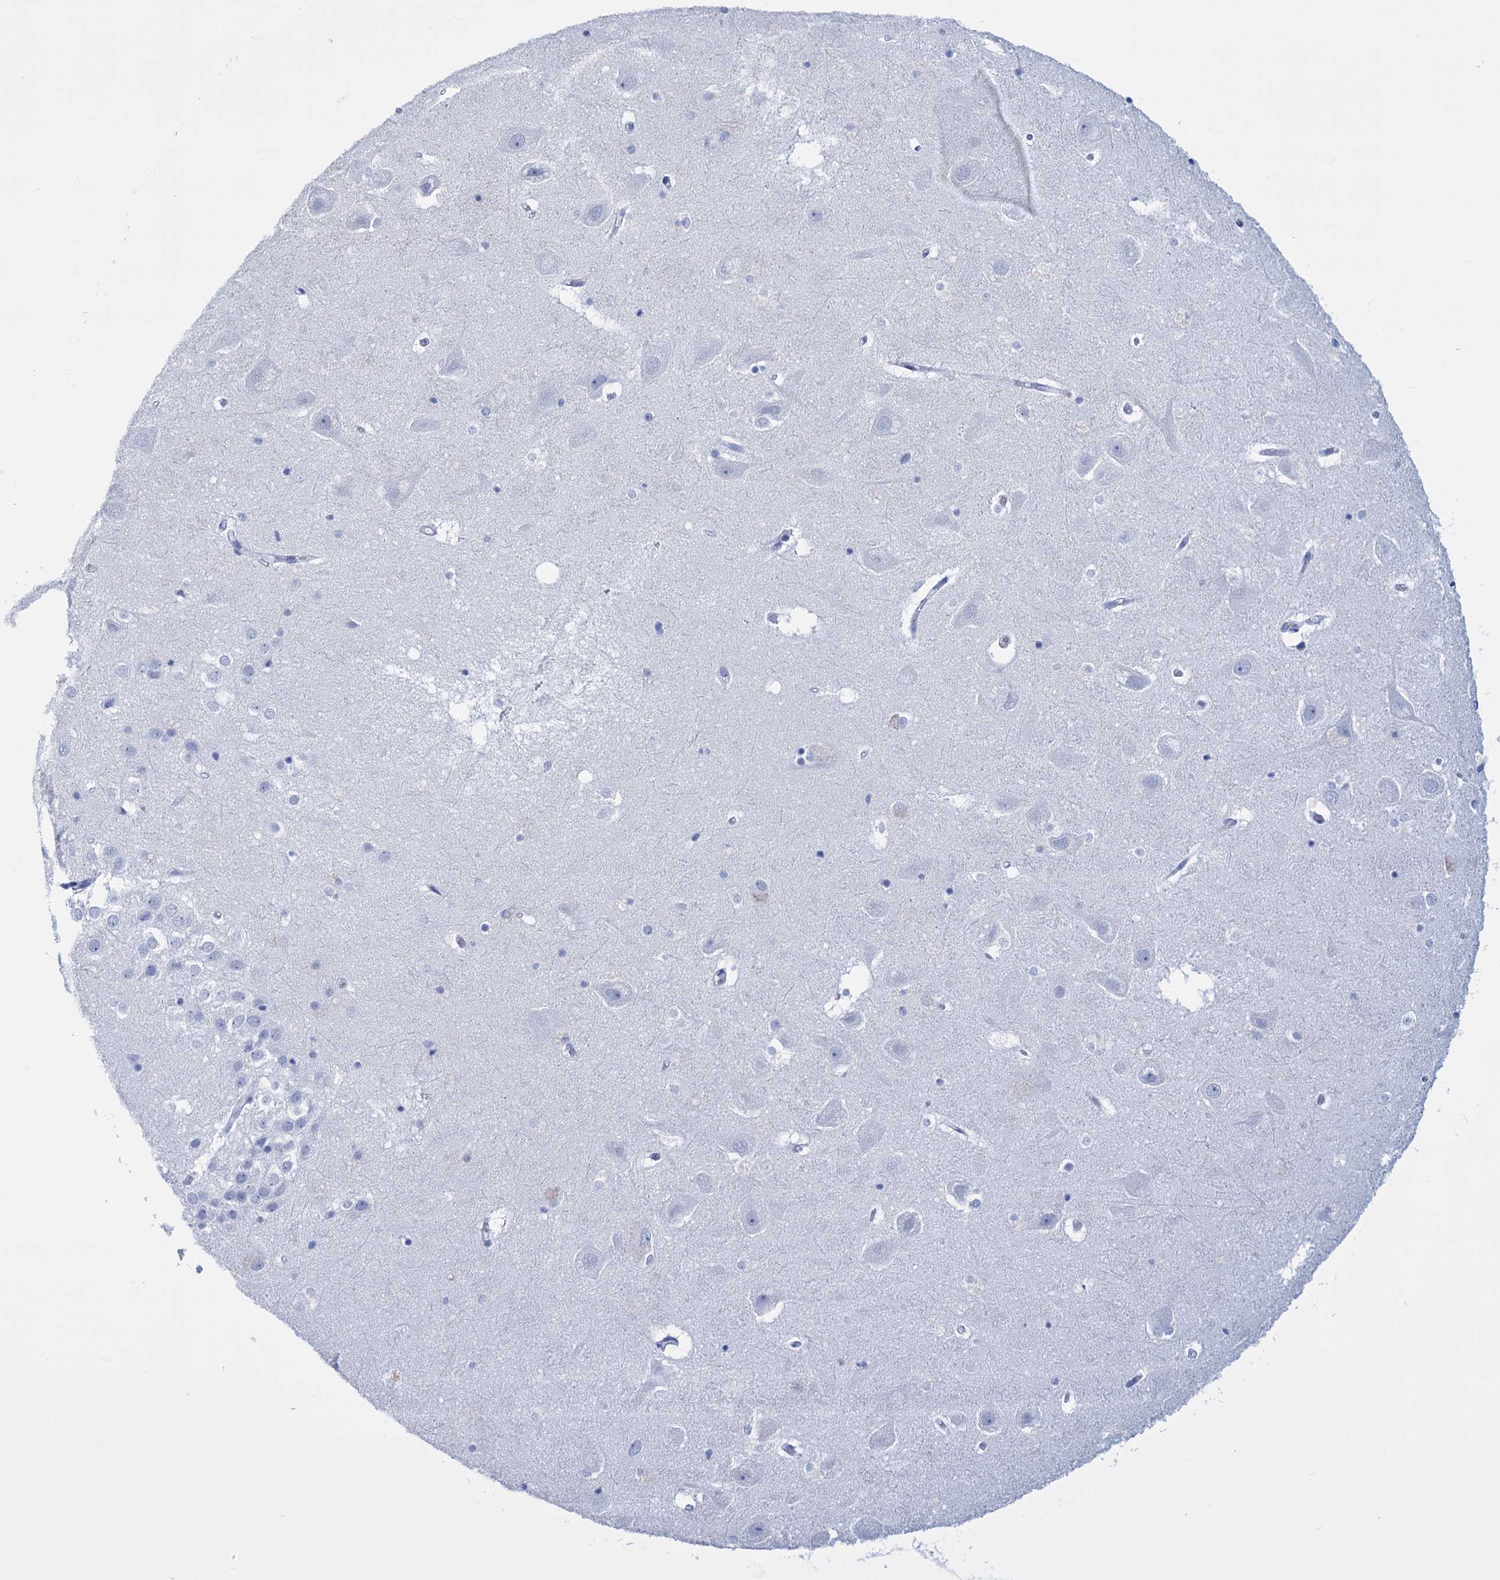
{"staining": {"intensity": "negative", "quantity": "none", "location": "none"}, "tissue": "hippocampus", "cell_type": "Glial cells", "image_type": "normal", "snomed": [{"axis": "morphology", "description": "Normal tissue, NOS"}, {"axis": "topography", "description": "Hippocampus"}], "caption": "Hippocampus was stained to show a protein in brown. There is no significant staining in glial cells.", "gene": "FBXW12", "patient": {"sex": "female", "age": 52}}